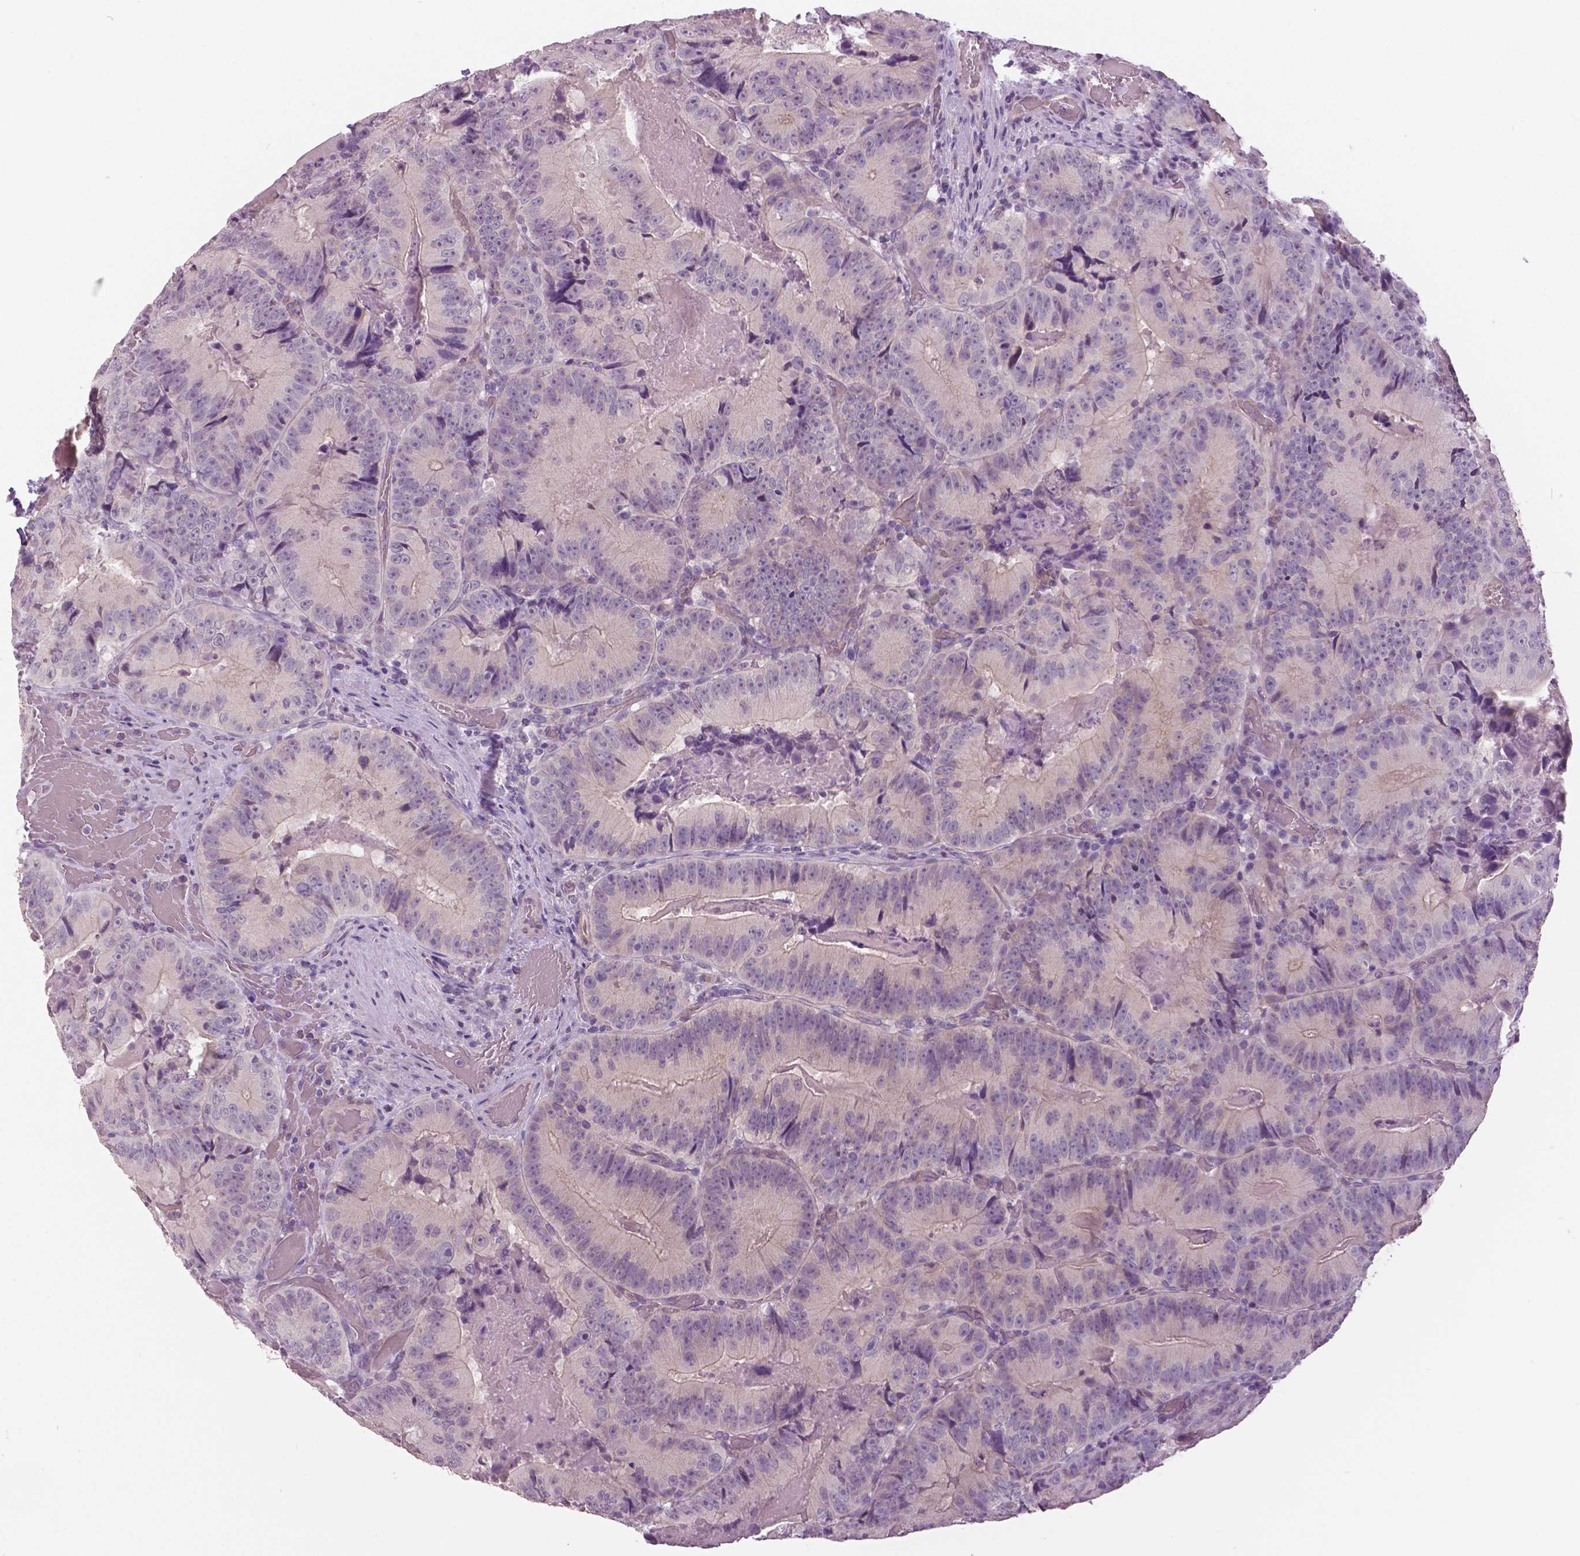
{"staining": {"intensity": "negative", "quantity": "none", "location": "none"}, "tissue": "colorectal cancer", "cell_type": "Tumor cells", "image_type": "cancer", "snomed": [{"axis": "morphology", "description": "Adenocarcinoma, NOS"}, {"axis": "topography", "description": "Colon"}], "caption": "Tumor cells show no significant positivity in adenocarcinoma (colorectal). (Brightfield microscopy of DAB (3,3'-diaminobenzidine) IHC at high magnification).", "gene": "GRIN2A", "patient": {"sex": "female", "age": 86}}